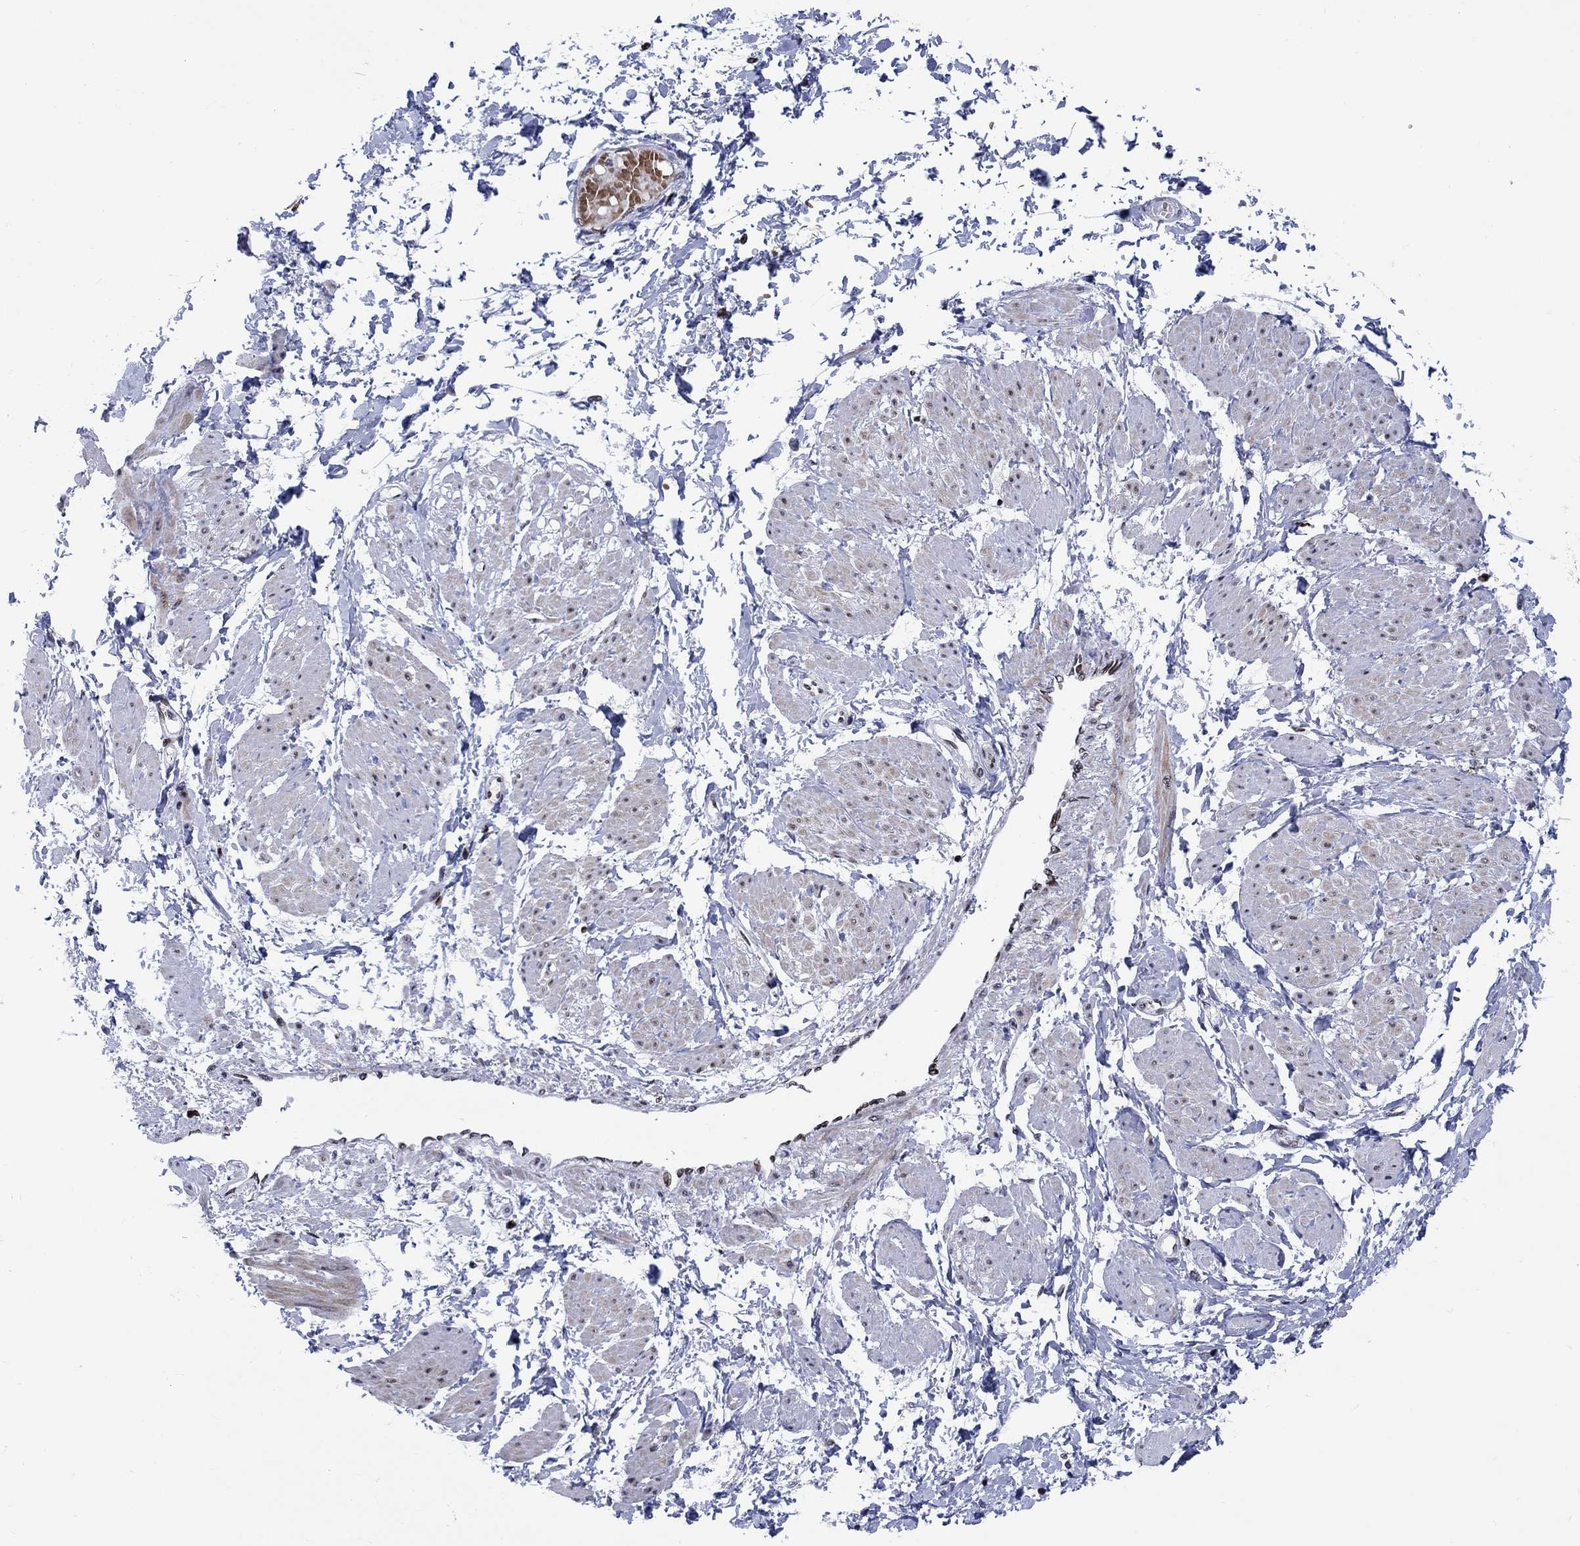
{"staining": {"intensity": "weak", "quantity": "25%-75%", "location": "cytoplasmic/membranous,nuclear"}, "tissue": "smooth muscle", "cell_type": "Smooth muscle cells", "image_type": "normal", "snomed": [{"axis": "morphology", "description": "Normal tissue, NOS"}, {"axis": "topography", "description": "Smooth muscle"}, {"axis": "topography", "description": "Uterus"}], "caption": "Immunohistochemistry (IHC) (DAB) staining of unremarkable smooth muscle displays weak cytoplasmic/membranous,nuclear protein positivity in approximately 25%-75% of smooth muscle cells.", "gene": "HMGA1", "patient": {"sex": "female", "age": 39}}